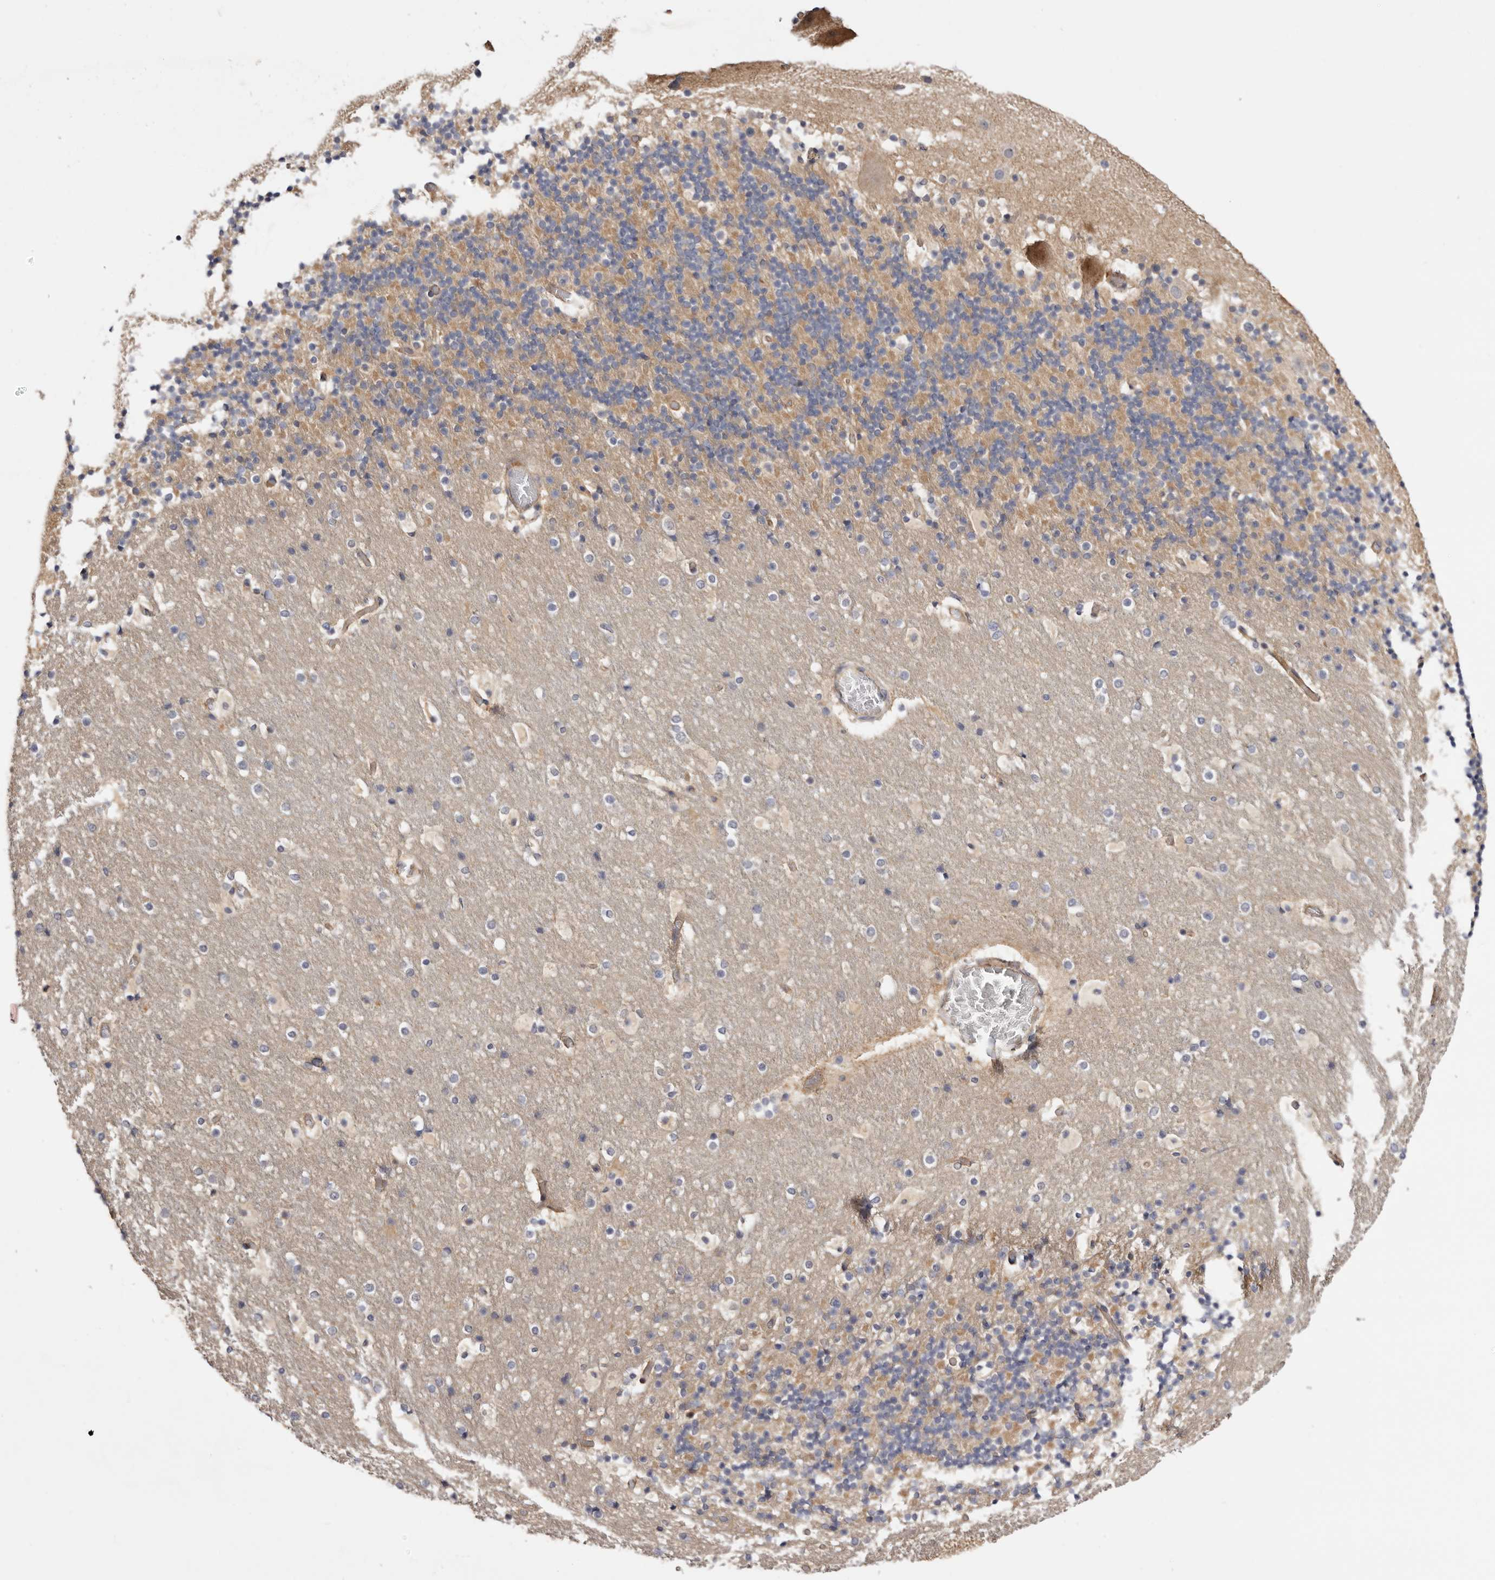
{"staining": {"intensity": "weak", "quantity": "25%-75%", "location": "cytoplasmic/membranous"}, "tissue": "cerebellum", "cell_type": "Cells in granular layer", "image_type": "normal", "snomed": [{"axis": "morphology", "description": "Normal tissue, NOS"}, {"axis": "topography", "description": "Cerebellum"}], "caption": "Immunohistochemical staining of normal human cerebellum reveals low levels of weak cytoplasmic/membranous staining in about 25%-75% of cells in granular layer. (DAB (3,3'-diaminobenzidine) IHC with brightfield microscopy, high magnification).", "gene": "PANK4", "patient": {"sex": "male", "age": 57}}